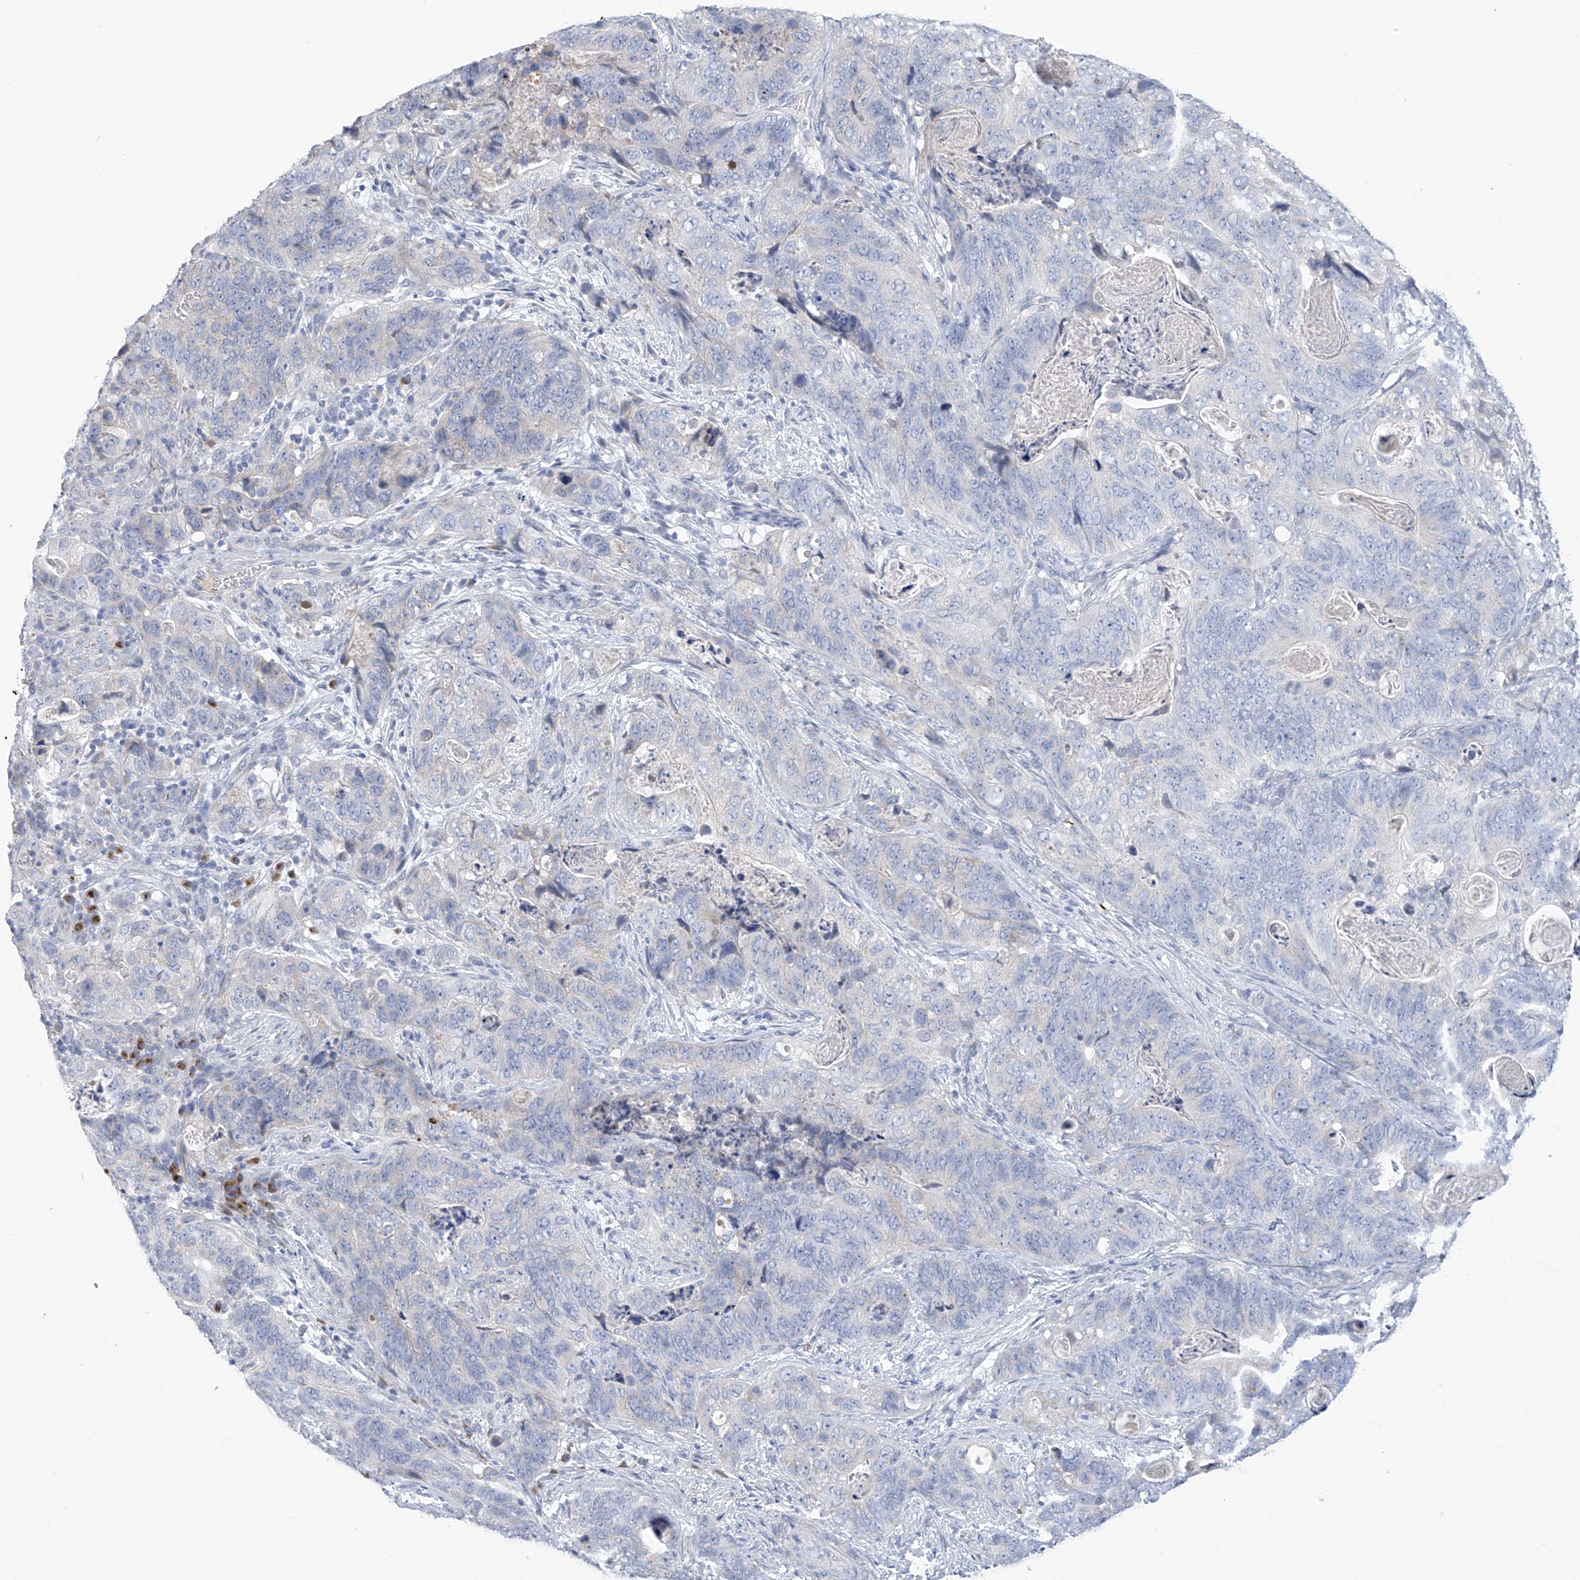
{"staining": {"intensity": "negative", "quantity": "none", "location": "none"}, "tissue": "stomach cancer", "cell_type": "Tumor cells", "image_type": "cancer", "snomed": [{"axis": "morphology", "description": "Normal tissue, NOS"}, {"axis": "morphology", "description": "Adenocarcinoma, NOS"}, {"axis": "topography", "description": "Stomach"}], "caption": "Immunohistochemical staining of adenocarcinoma (stomach) displays no significant expression in tumor cells. (DAB (3,3'-diaminobenzidine) IHC visualized using brightfield microscopy, high magnification).", "gene": "SLCO4A1", "patient": {"sex": "female", "age": 89}}